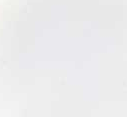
{"staining": {"intensity": "negative", "quantity": "none", "location": "none"}, "tissue": "parathyroid gland", "cell_type": "Glandular cells", "image_type": "normal", "snomed": [{"axis": "morphology", "description": "Normal tissue, NOS"}, {"axis": "topography", "description": "Parathyroid gland"}], "caption": "Micrograph shows no protein positivity in glandular cells of normal parathyroid gland.", "gene": "SH3YL1", "patient": {"sex": "female", "age": 56}}